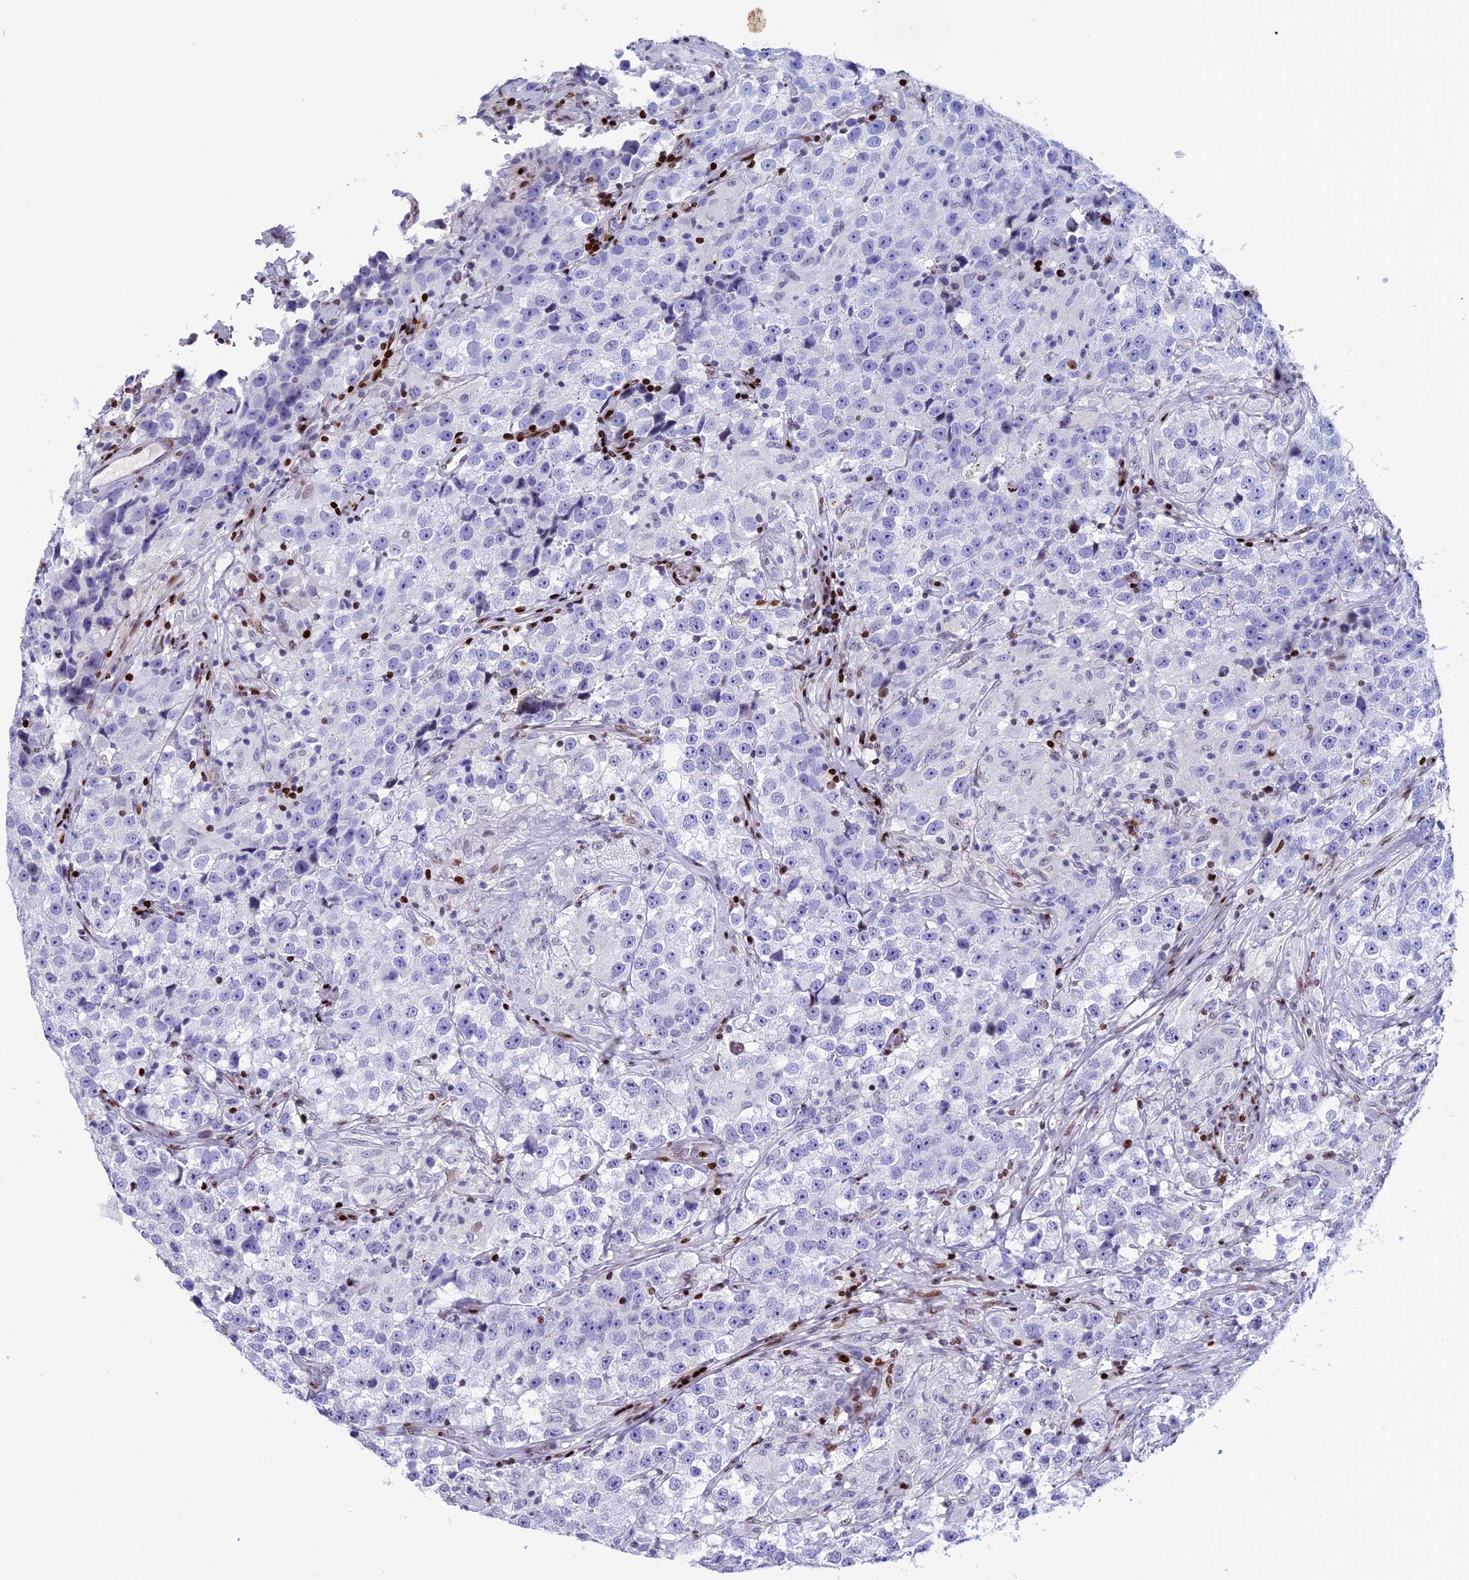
{"staining": {"intensity": "negative", "quantity": "none", "location": "none"}, "tissue": "testis cancer", "cell_type": "Tumor cells", "image_type": "cancer", "snomed": [{"axis": "morphology", "description": "Seminoma, NOS"}, {"axis": "topography", "description": "Testis"}], "caption": "This image is of testis cancer (seminoma) stained with IHC to label a protein in brown with the nuclei are counter-stained blue. There is no staining in tumor cells.", "gene": "BTBD3", "patient": {"sex": "male", "age": 46}}